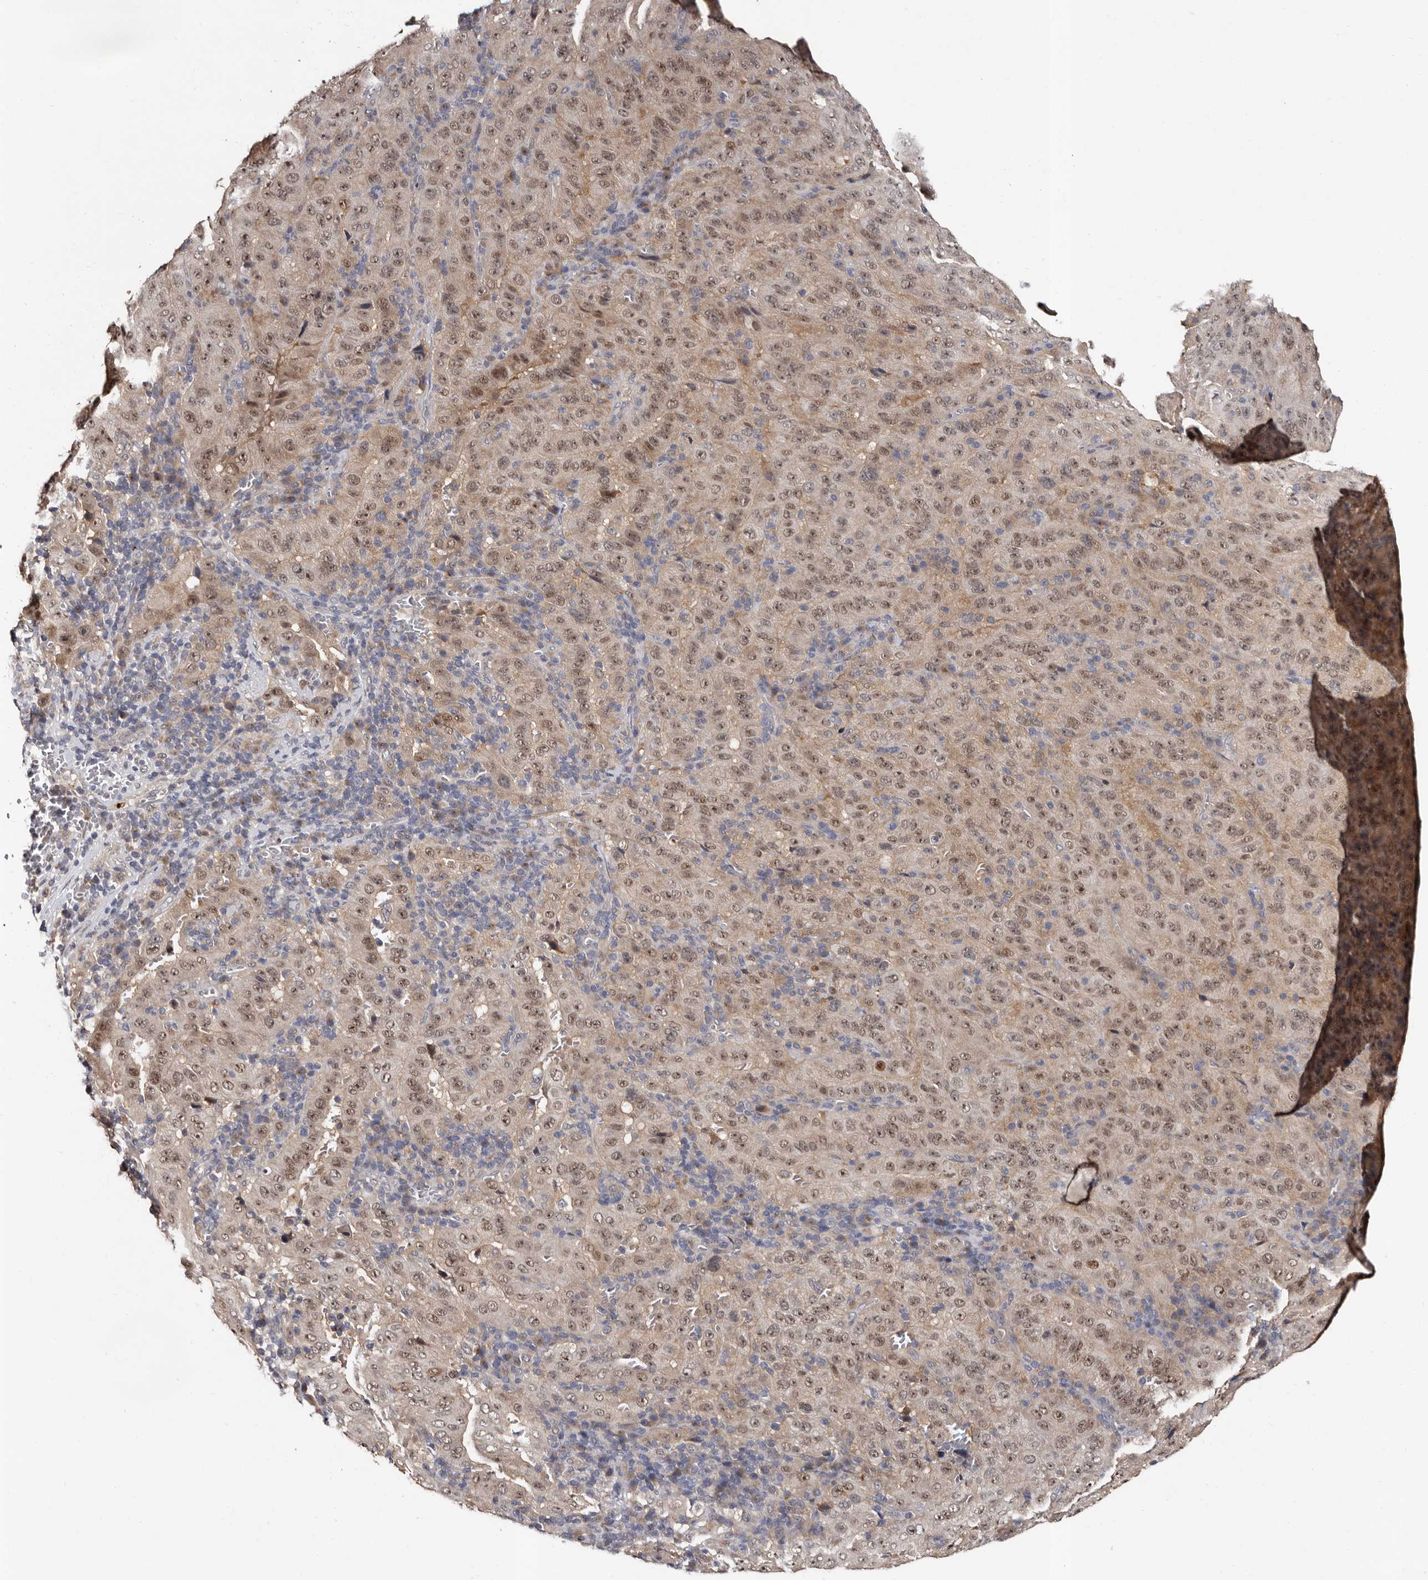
{"staining": {"intensity": "moderate", "quantity": ">75%", "location": "cytoplasmic/membranous,nuclear"}, "tissue": "pancreatic cancer", "cell_type": "Tumor cells", "image_type": "cancer", "snomed": [{"axis": "morphology", "description": "Adenocarcinoma, NOS"}, {"axis": "topography", "description": "Pancreas"}], "caption": "High-power microscopy captured an IHC image of adenocarcinoma (pancreatic), revealing moderate cytoplasmic/membranous and nuclear positivity in about >75% of tumor cells.", "gene": "FAM91A1", "patient": {"sex": "male", "age": 63}}